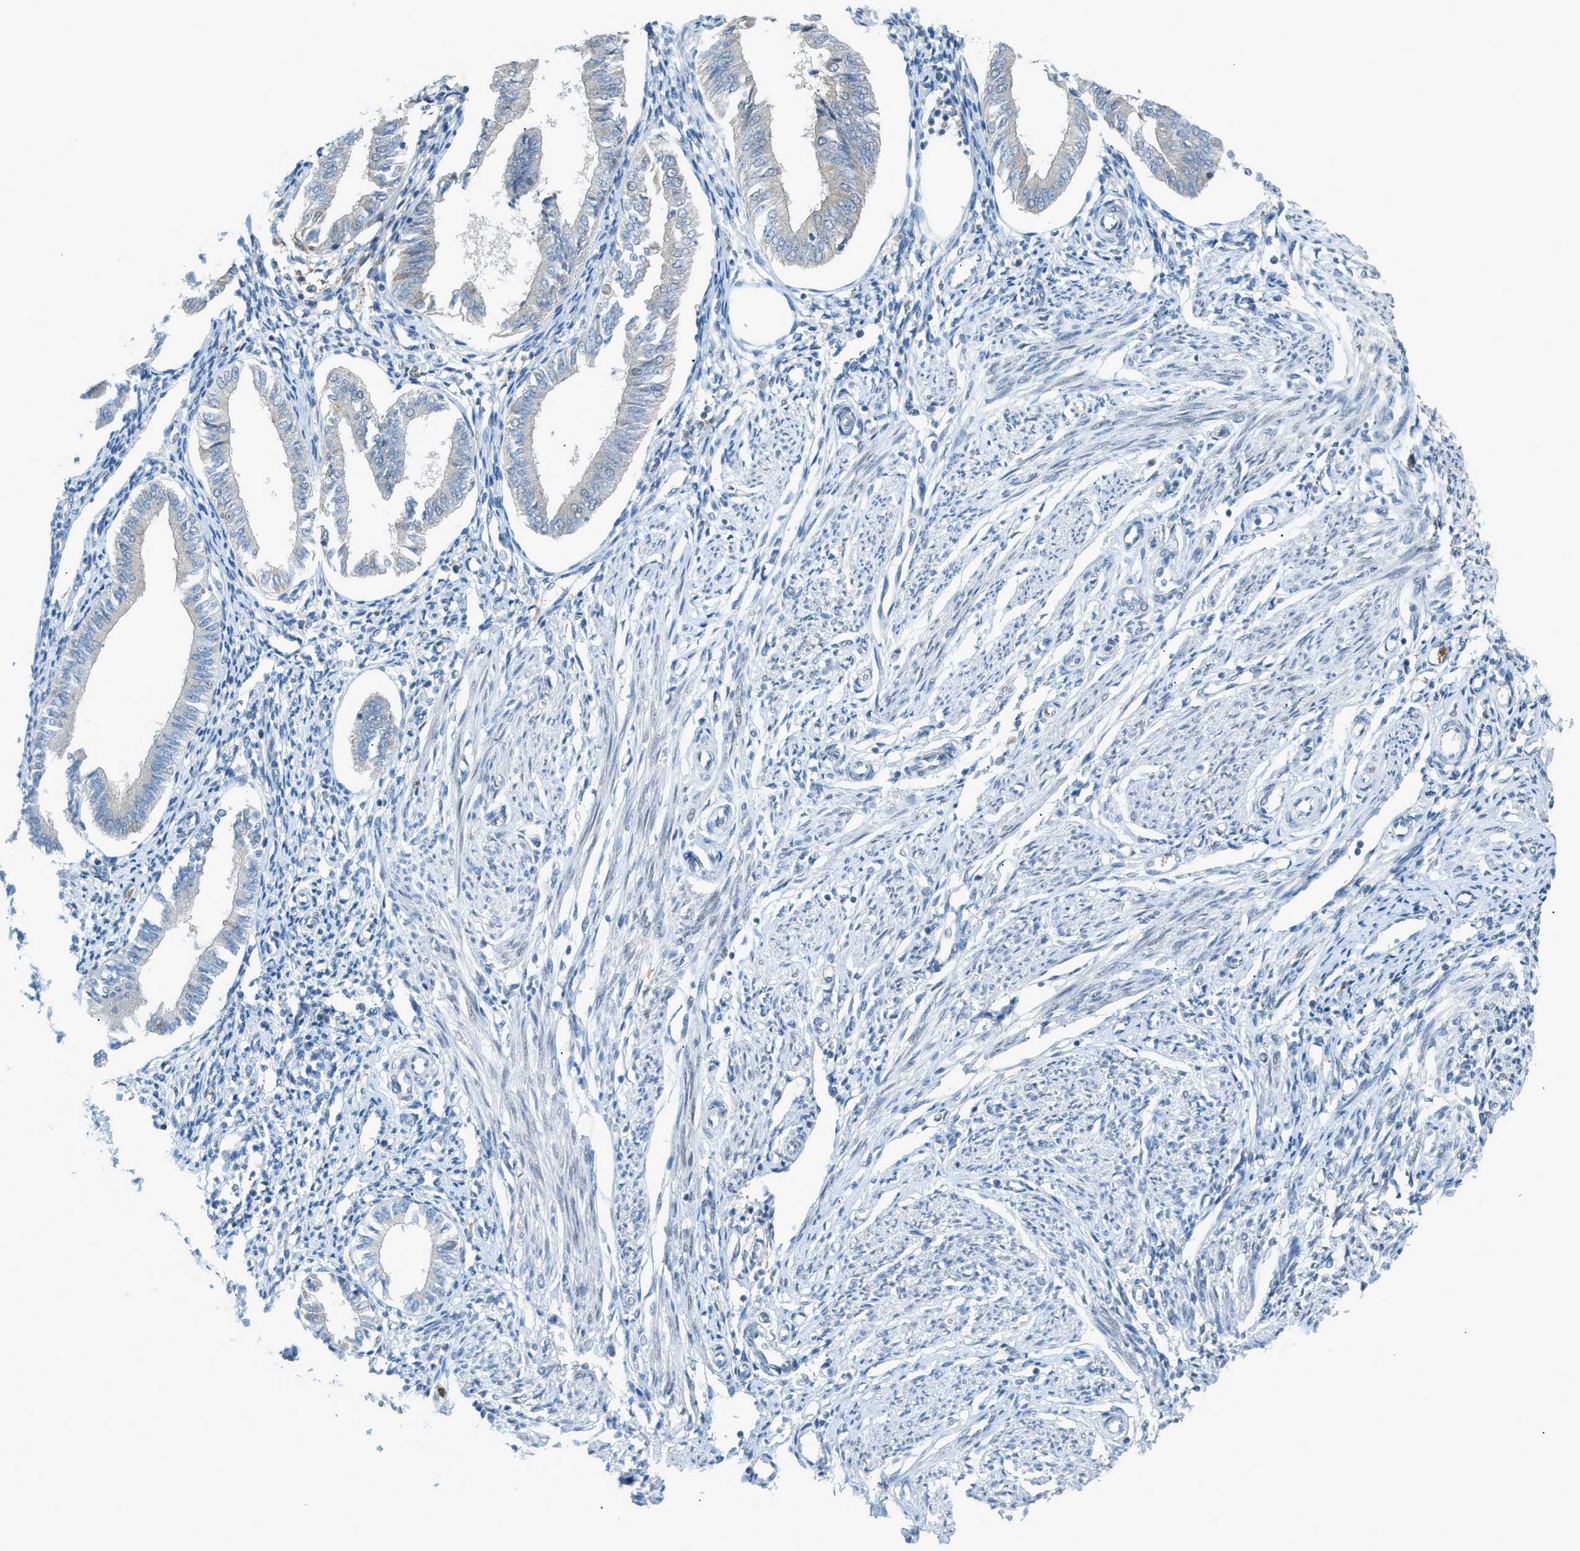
{"staining": {"intensity": "weak", "quantity": "<25%", "location": "nuclear"}, "tissue": "endometrium", "cell_type": "Cells in endometrial stroma", "image_type": "normal", "snomed": [{"axis": "morphology", "description": "Normal tissue, NOS"}, {"axis": "topography", "description": "Endometrium"}], "caption": "Immunohistochemistry (IHC) of benign human endometrium shows no positivity in cells in endometrial stroma.", "gene": "DYRK1A", "patient": {"sex": "female", "age": 50}}